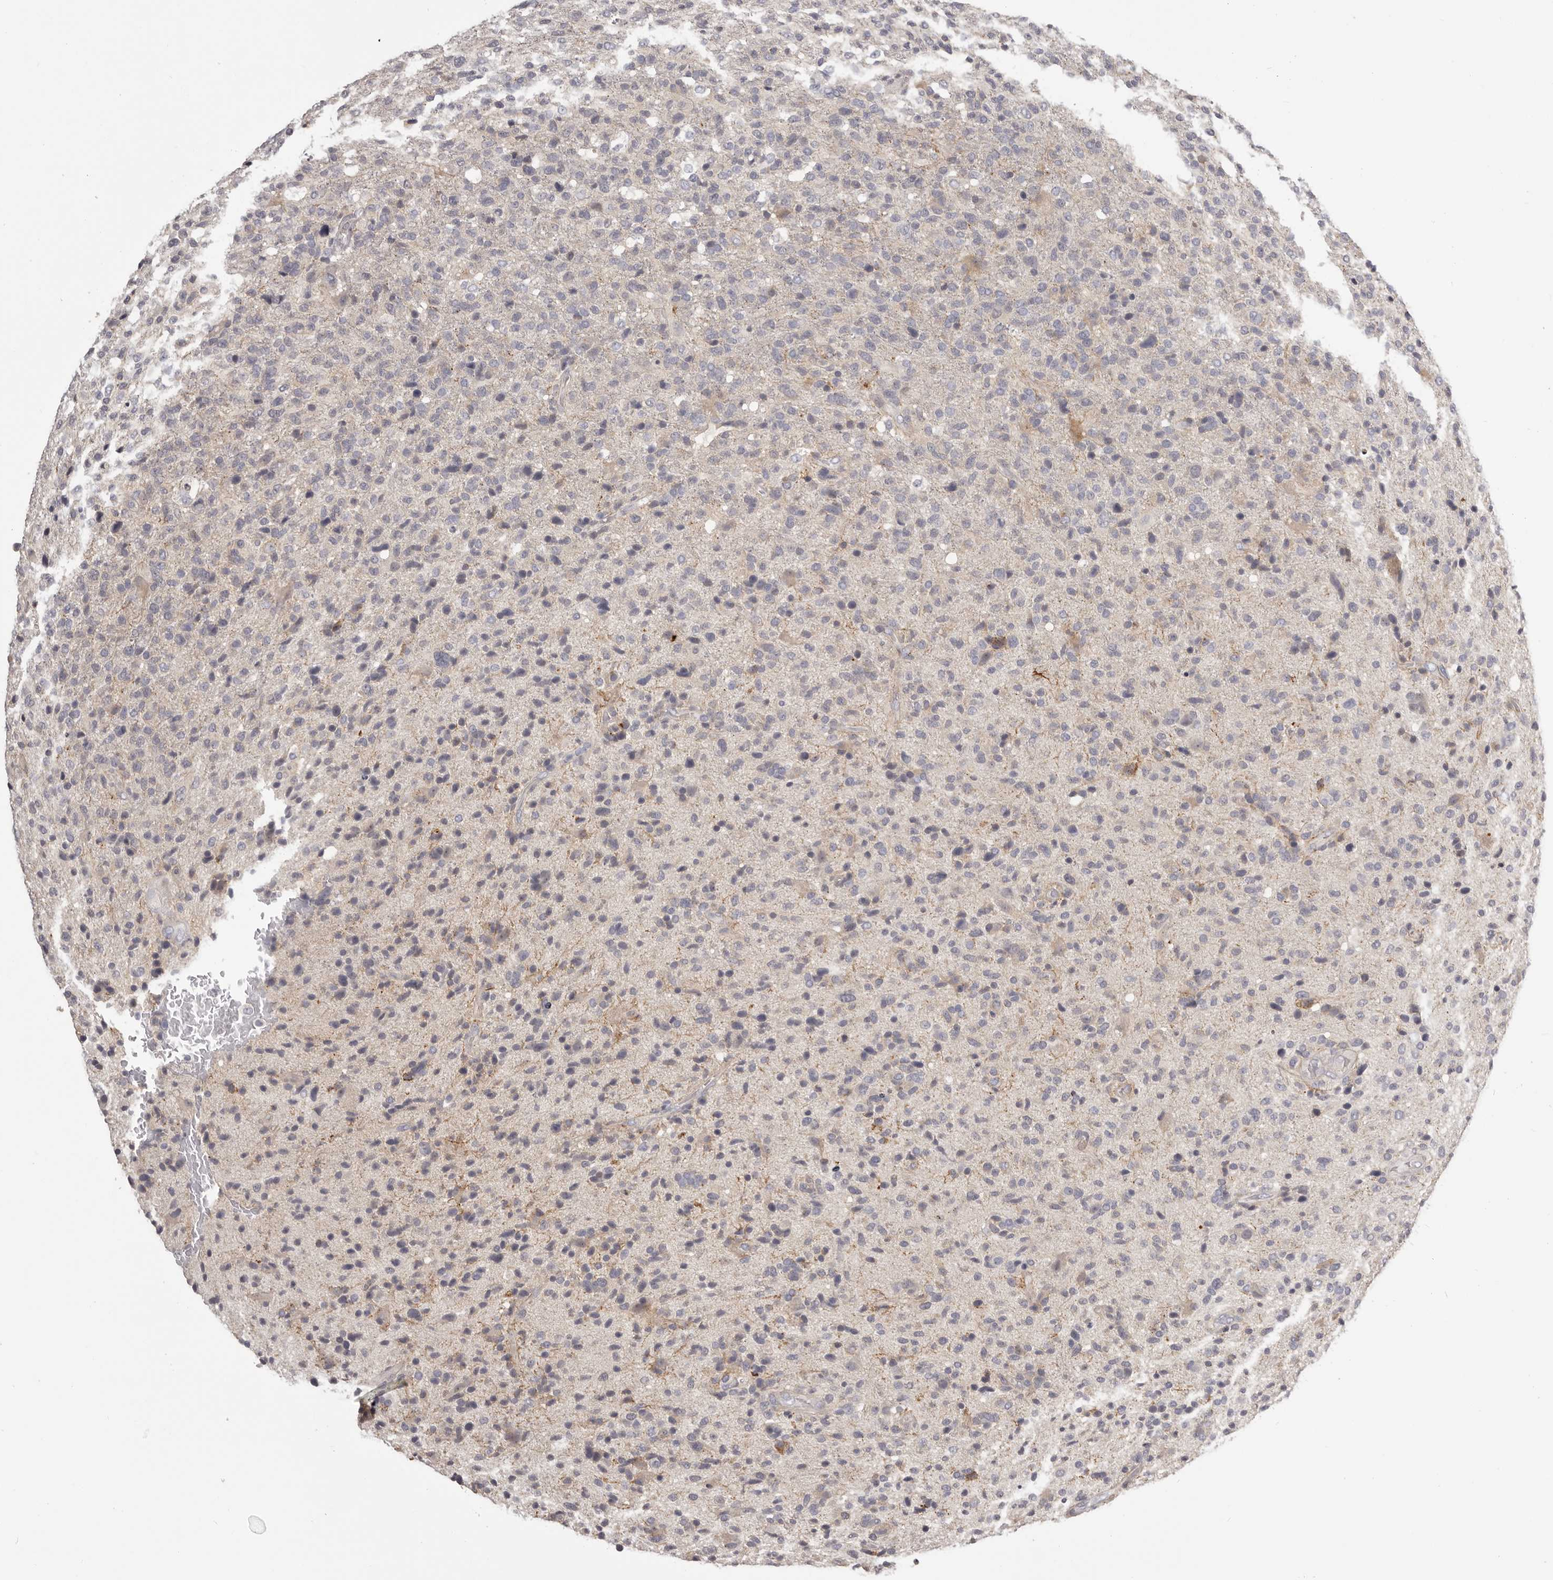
{"staining": {"intensity": "negative", "quantity": "none", "location": "none"}, "tissue": "glioma", "cell_type": "Tumor cells", "image_type": "cancer", "snomed": [{"axis": "morphology", "description": "Glioma, malignant, High grade"}, {"axis": "topography", "description": "Brain"}], "caption": "Histopathology image shows no significant protein staining in tumor cells of glioma.", "gene": "OTUD3", "patient": {"sex": "male", "age": 72}}